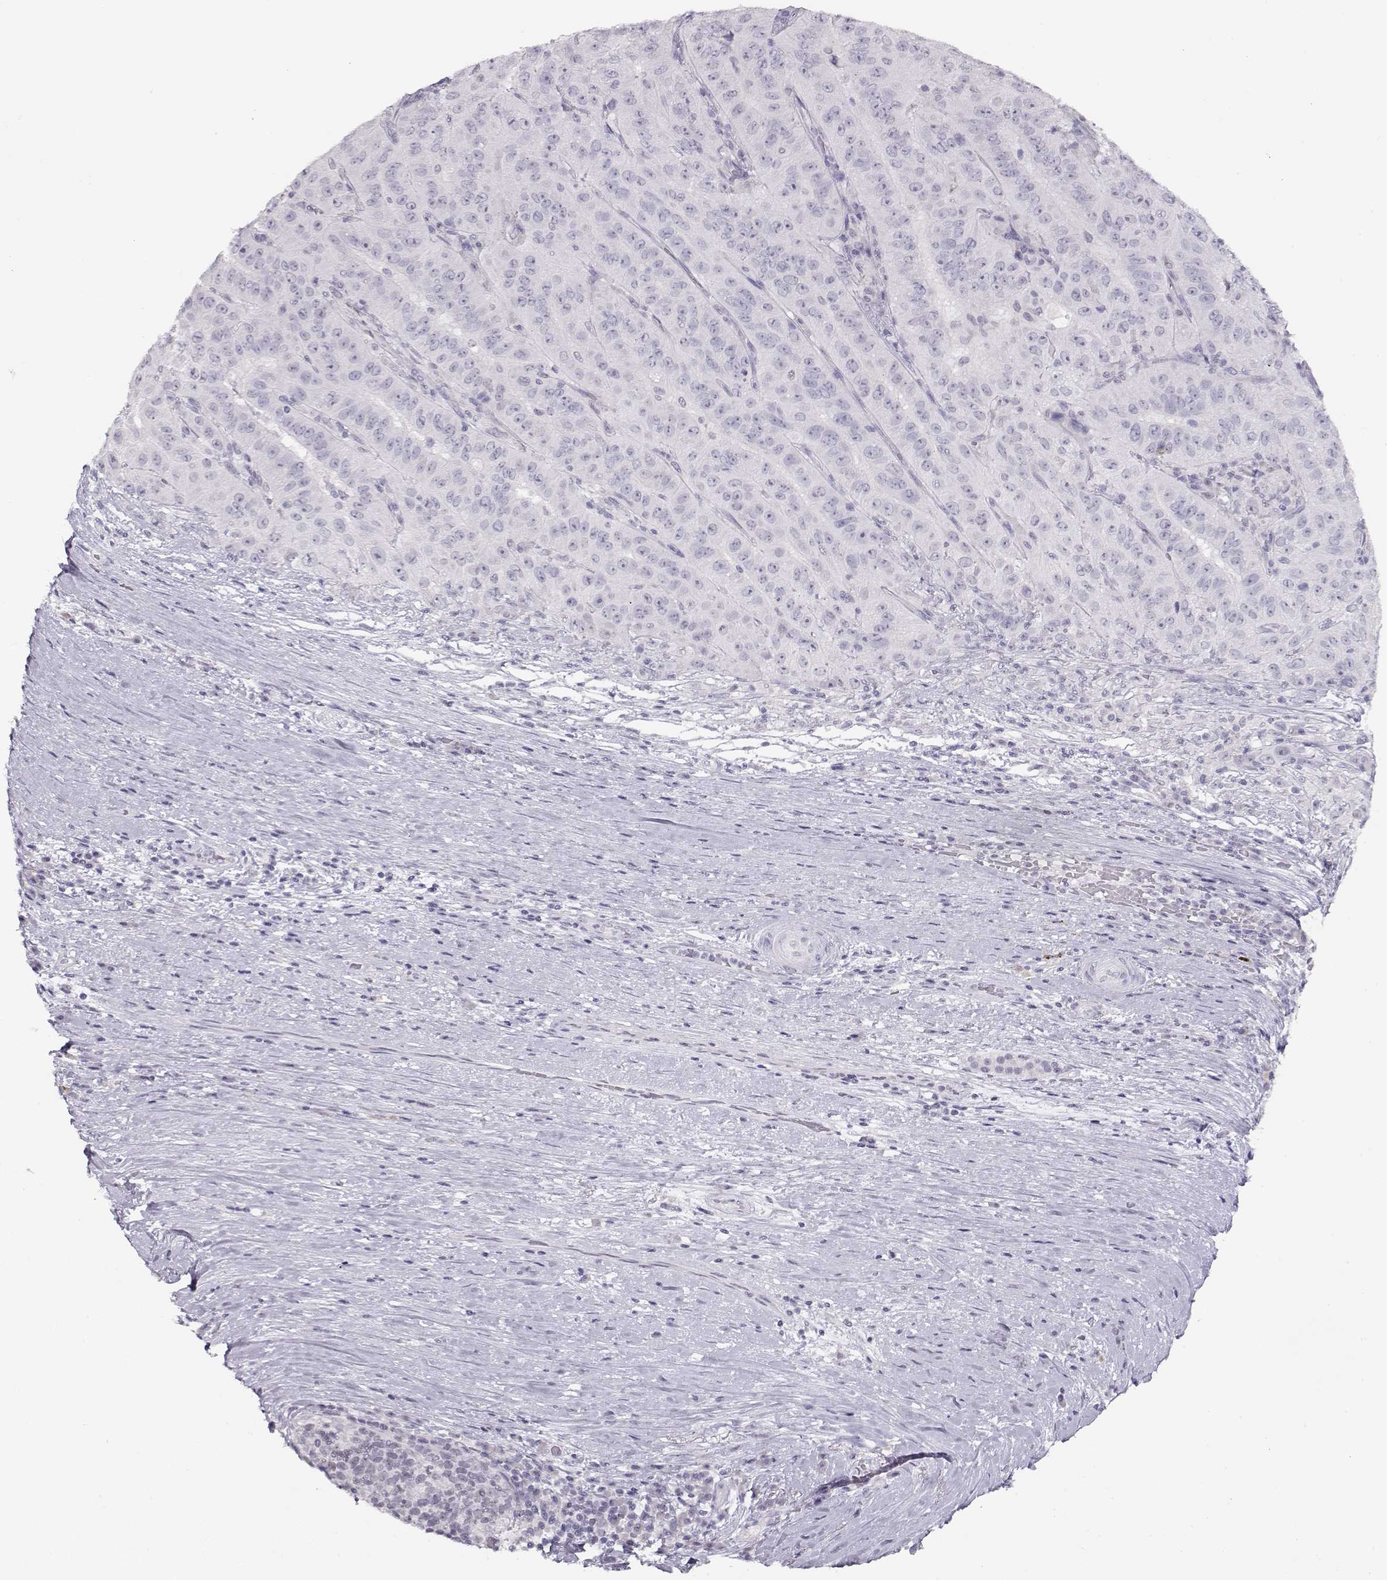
{"staining": {"intensity": "negative", "quantity": "none", "location": "none"}, "tissue": "pancreatic cancer", "cell_type": "Tumor cells", "image_type": "cancer", "snomed": [{"axis": "morphology", "description": "Adenocarcinoma, NOS"}, {"axis": "topography", "description": "Pancreas"}], "caption": "Immunohistochemical staining of pancreatic cancer (adenocarcinoma) displays no significant positivity in tumor cells.", "gene": "IMPG1", "patient": {"sex": "male", "age": 63}}